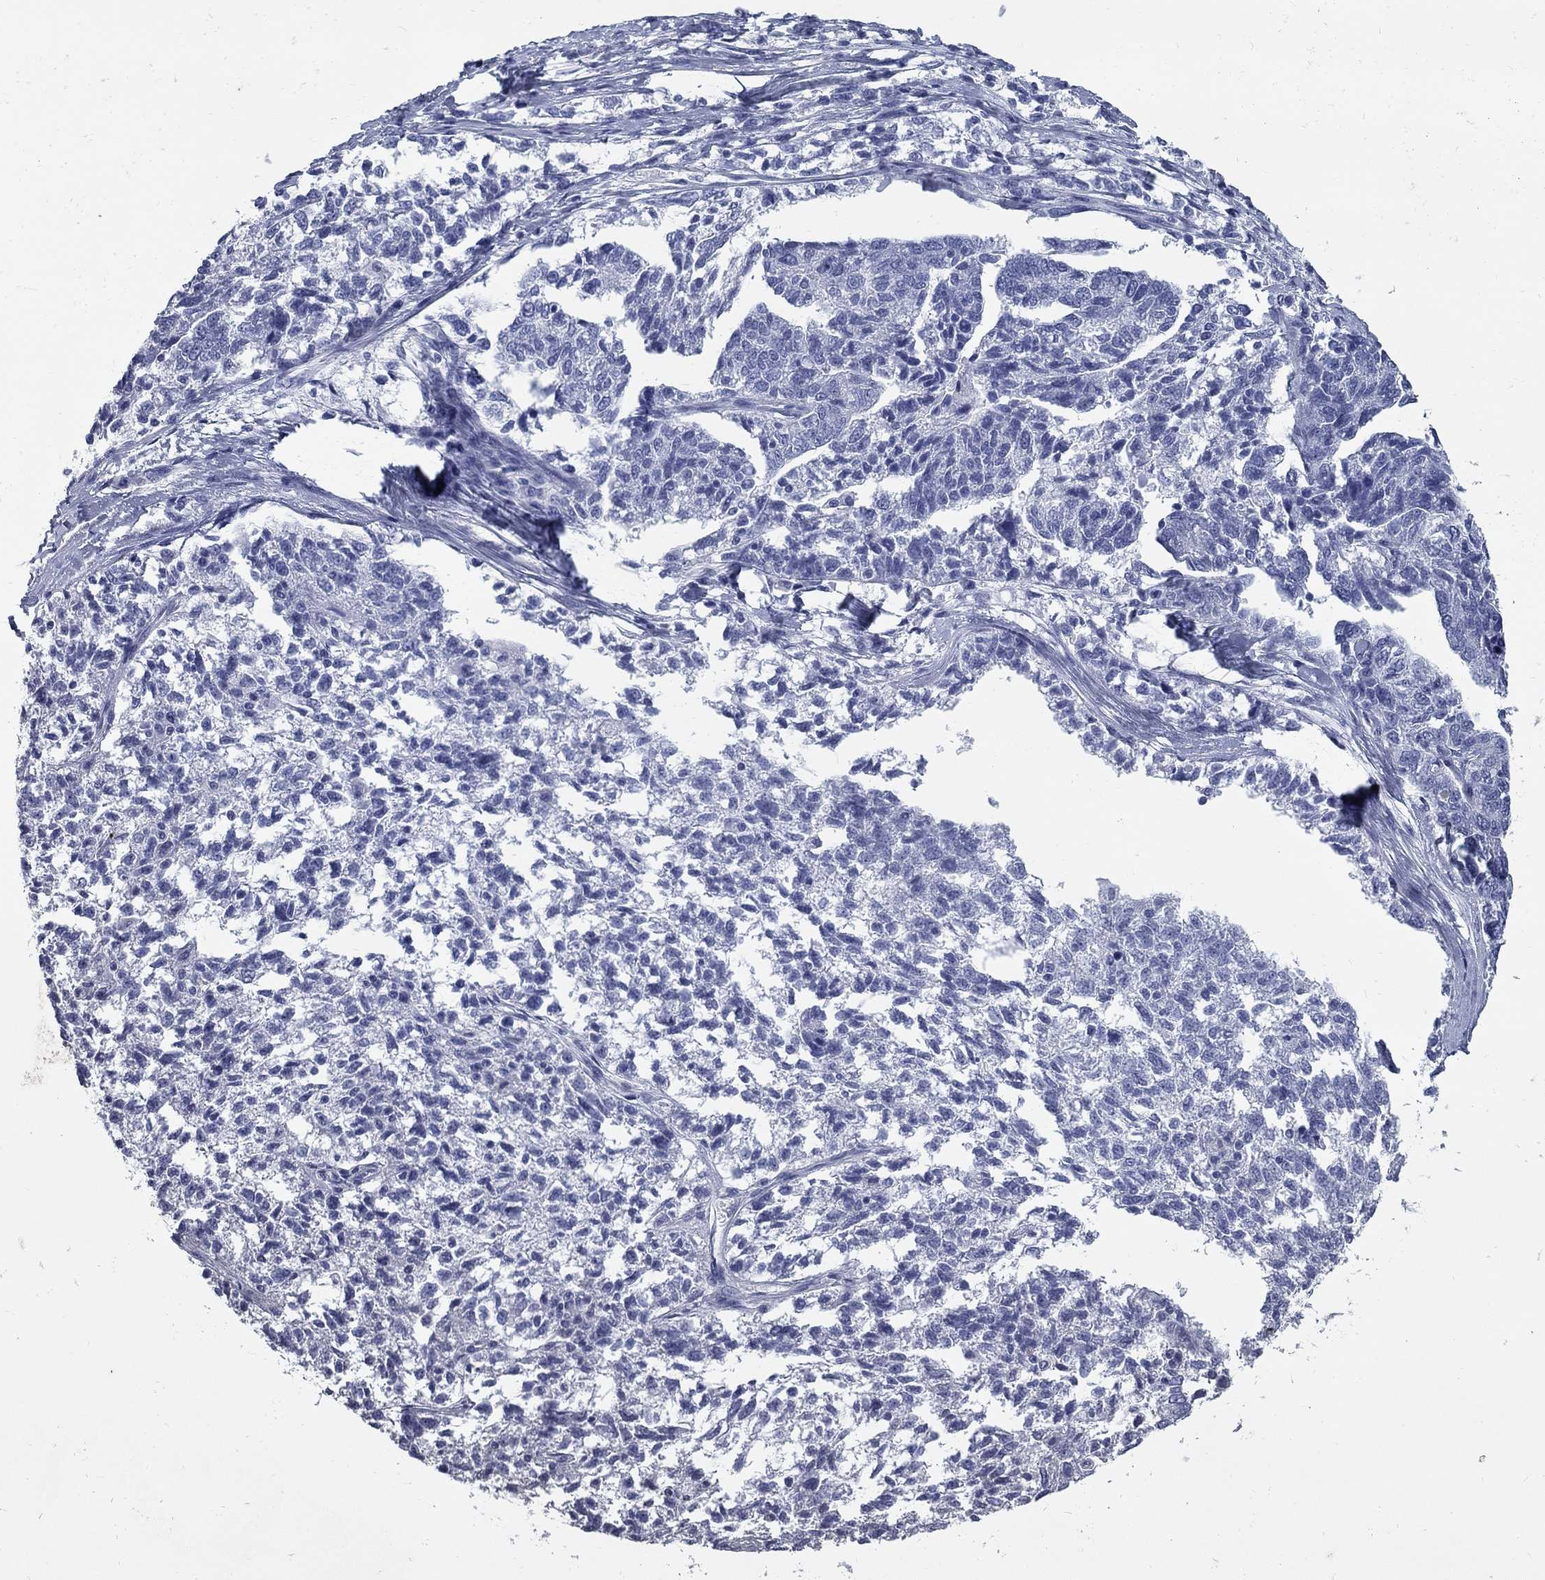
{"staining": {"intensity": "negative", "quantity": "none", "location": "none"}, "tissue": "ovarian cancer", "cell_type": "Tumor cells", "image_type": "cancer", "snomed": [{"axis": "morphology", "description": "Cystadenocarcinoma, serous, NOS"}, {"axis": "topography", "description": "Ovary"}], "caption": "Photomicrograph shows no significant protein positivity in tumor cells of ovarian cancer (serous cystadenocarcinoma).", "gene": "SYT12", "patient": {"sex": "female", "age": 71}}